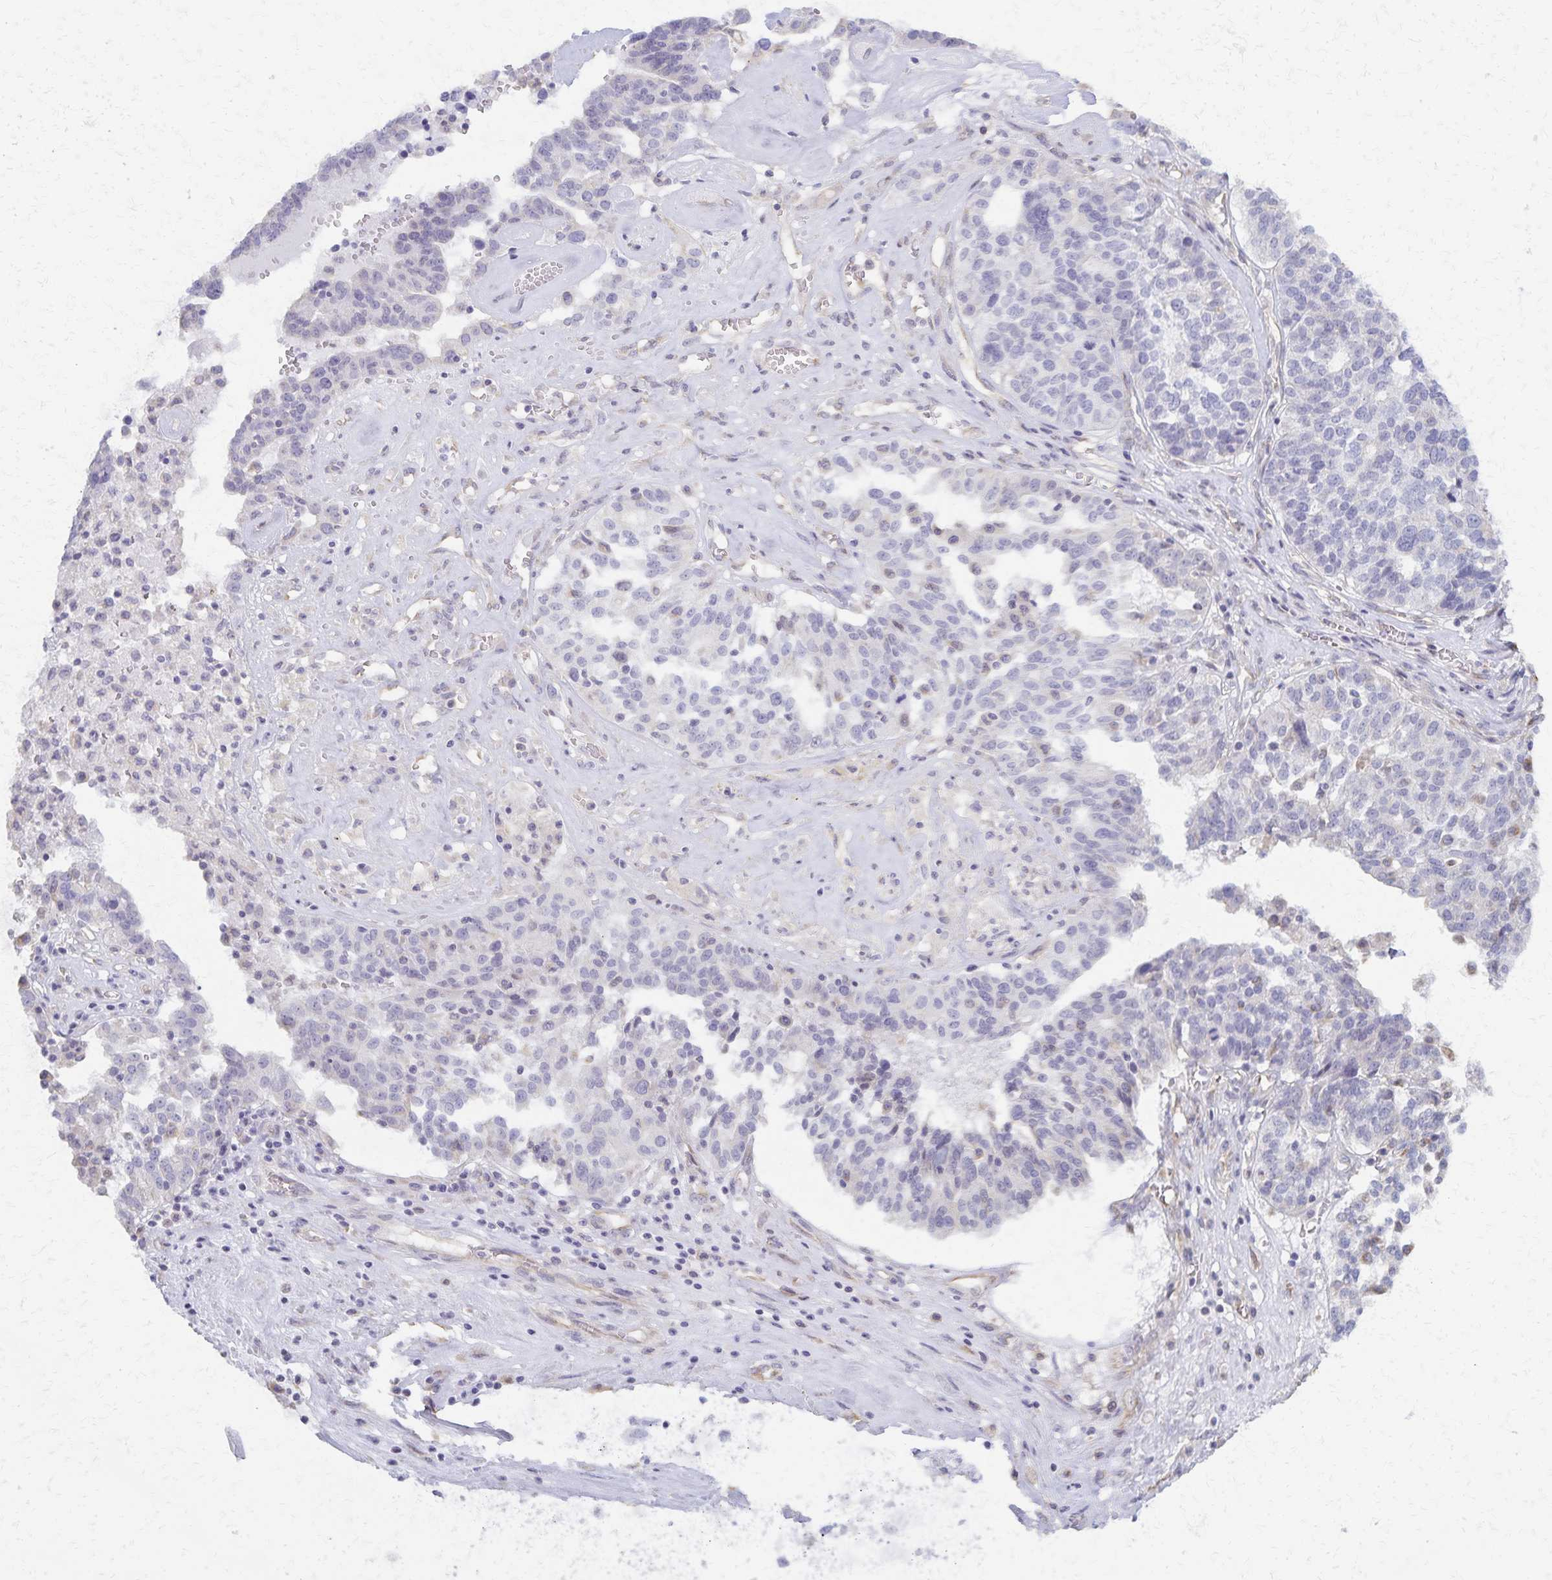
{"staining": {"intensity": "negative", "quantity": "none", "location": "none"}, "tissue": "ovarian cancer", "cell_type": "Tumor cells", "image_type": "cancer", "snomed": [{"axis": "morphology", "description": "Cystadenocarcinoma, serous, NOS"}, {"axis": "topography", "description": "Ovary"}], "caption": "Tumor cells are negative for brown protein staining in serous cystadenocarcinoma (ovarian). (DAB immunohistochemistry with hematoxylin counter stain).", "gene": "KISS1", "patient": {"sex": "female", "age": 59}}